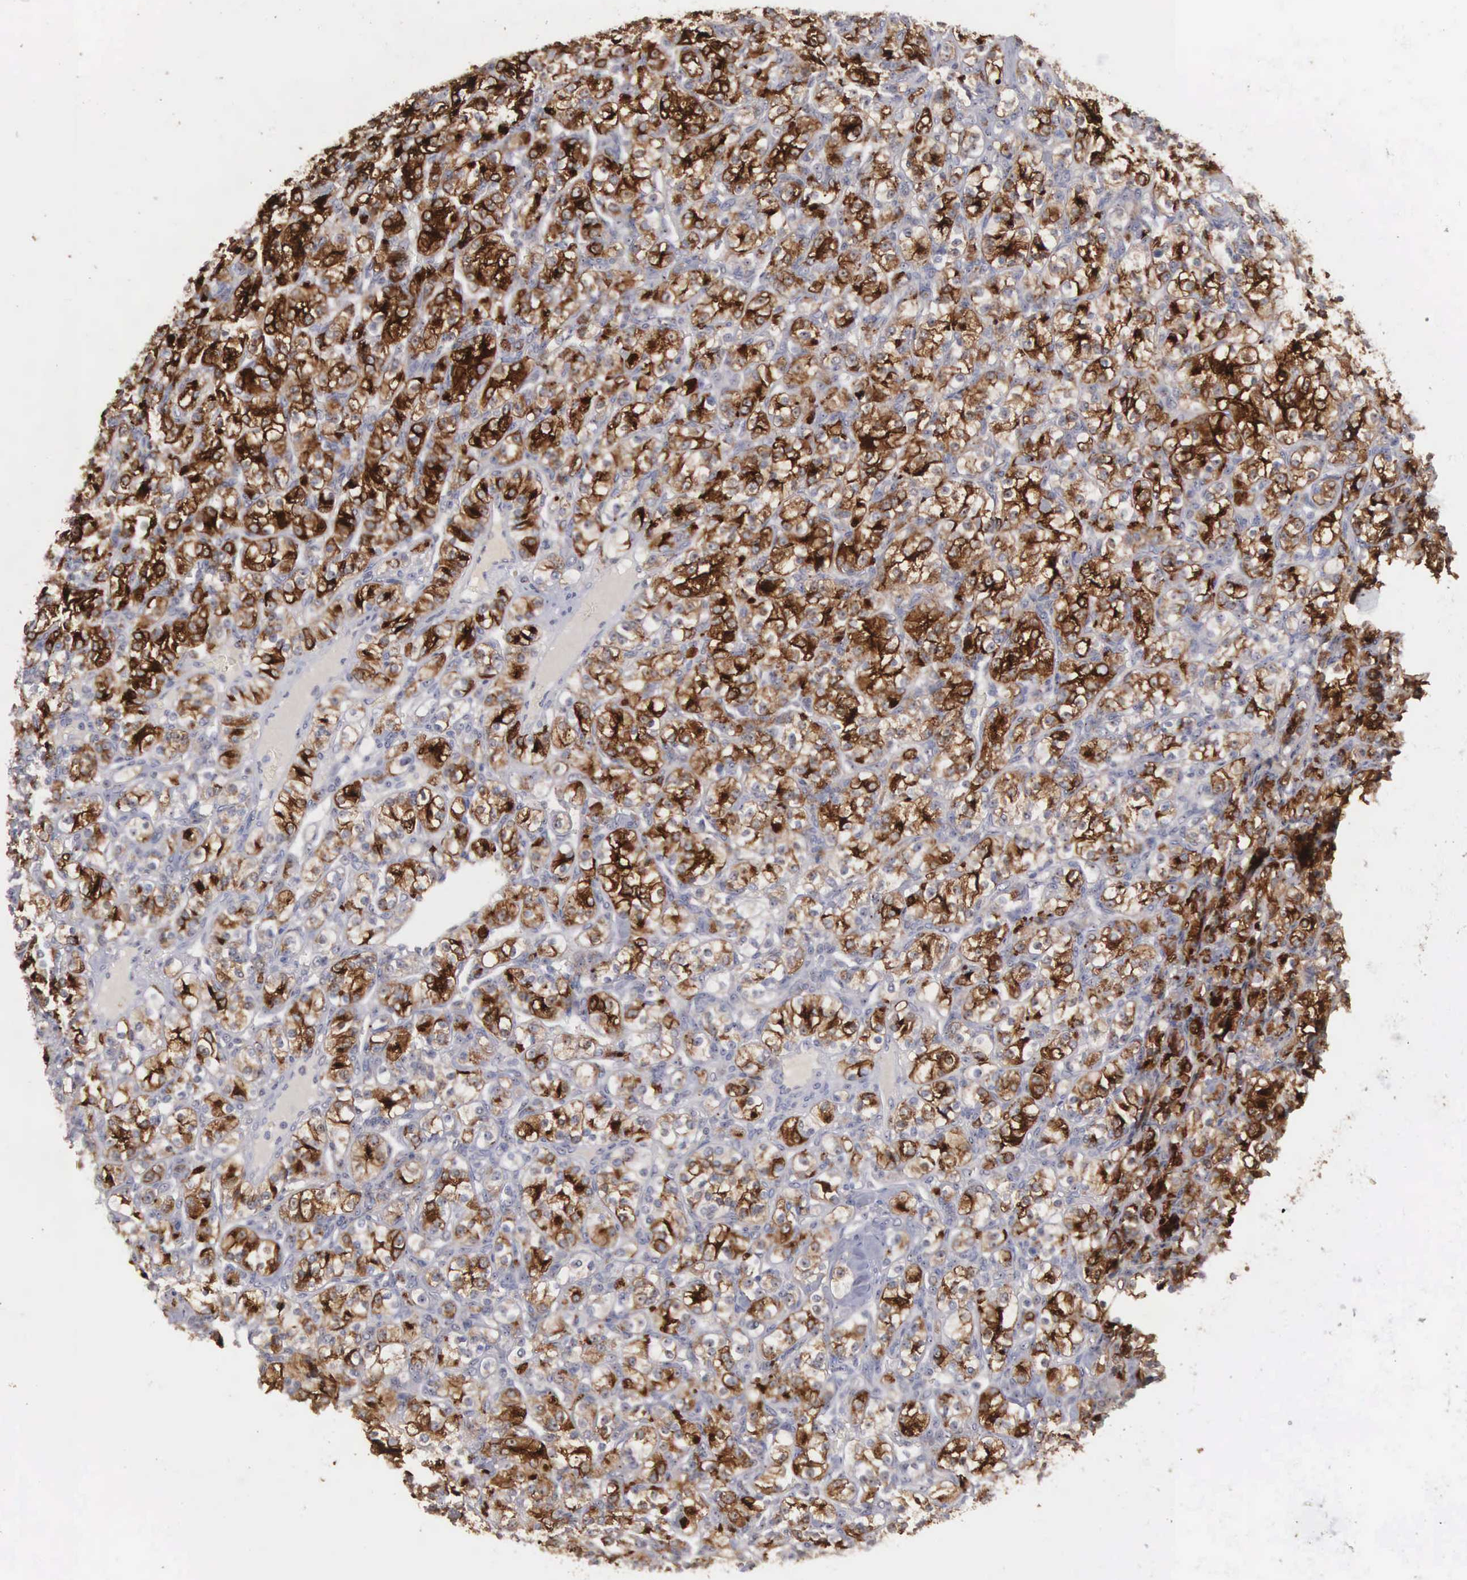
{"staining": {"intensity": "strong", "quantity": ">75%", "location": "cytoplasmic/membranous,nuclear"}, "tissue": "renal cancer", "cell_type": "Tumor cells", "image_type": "cancer", "snomed": [{"axis": "morphology", "description": "Adenocarcinoma, NOS"}, {"axis": "topography", "description": "Kidney"}], "caption": "This image shows immunohistochemistry staining of renal cancer, with high strong cytoplasmic/membranous and nuclear staining in about >75% of tumor cells.", "gene": "AMN", "patient": {"sex": "male", "age": 77}}